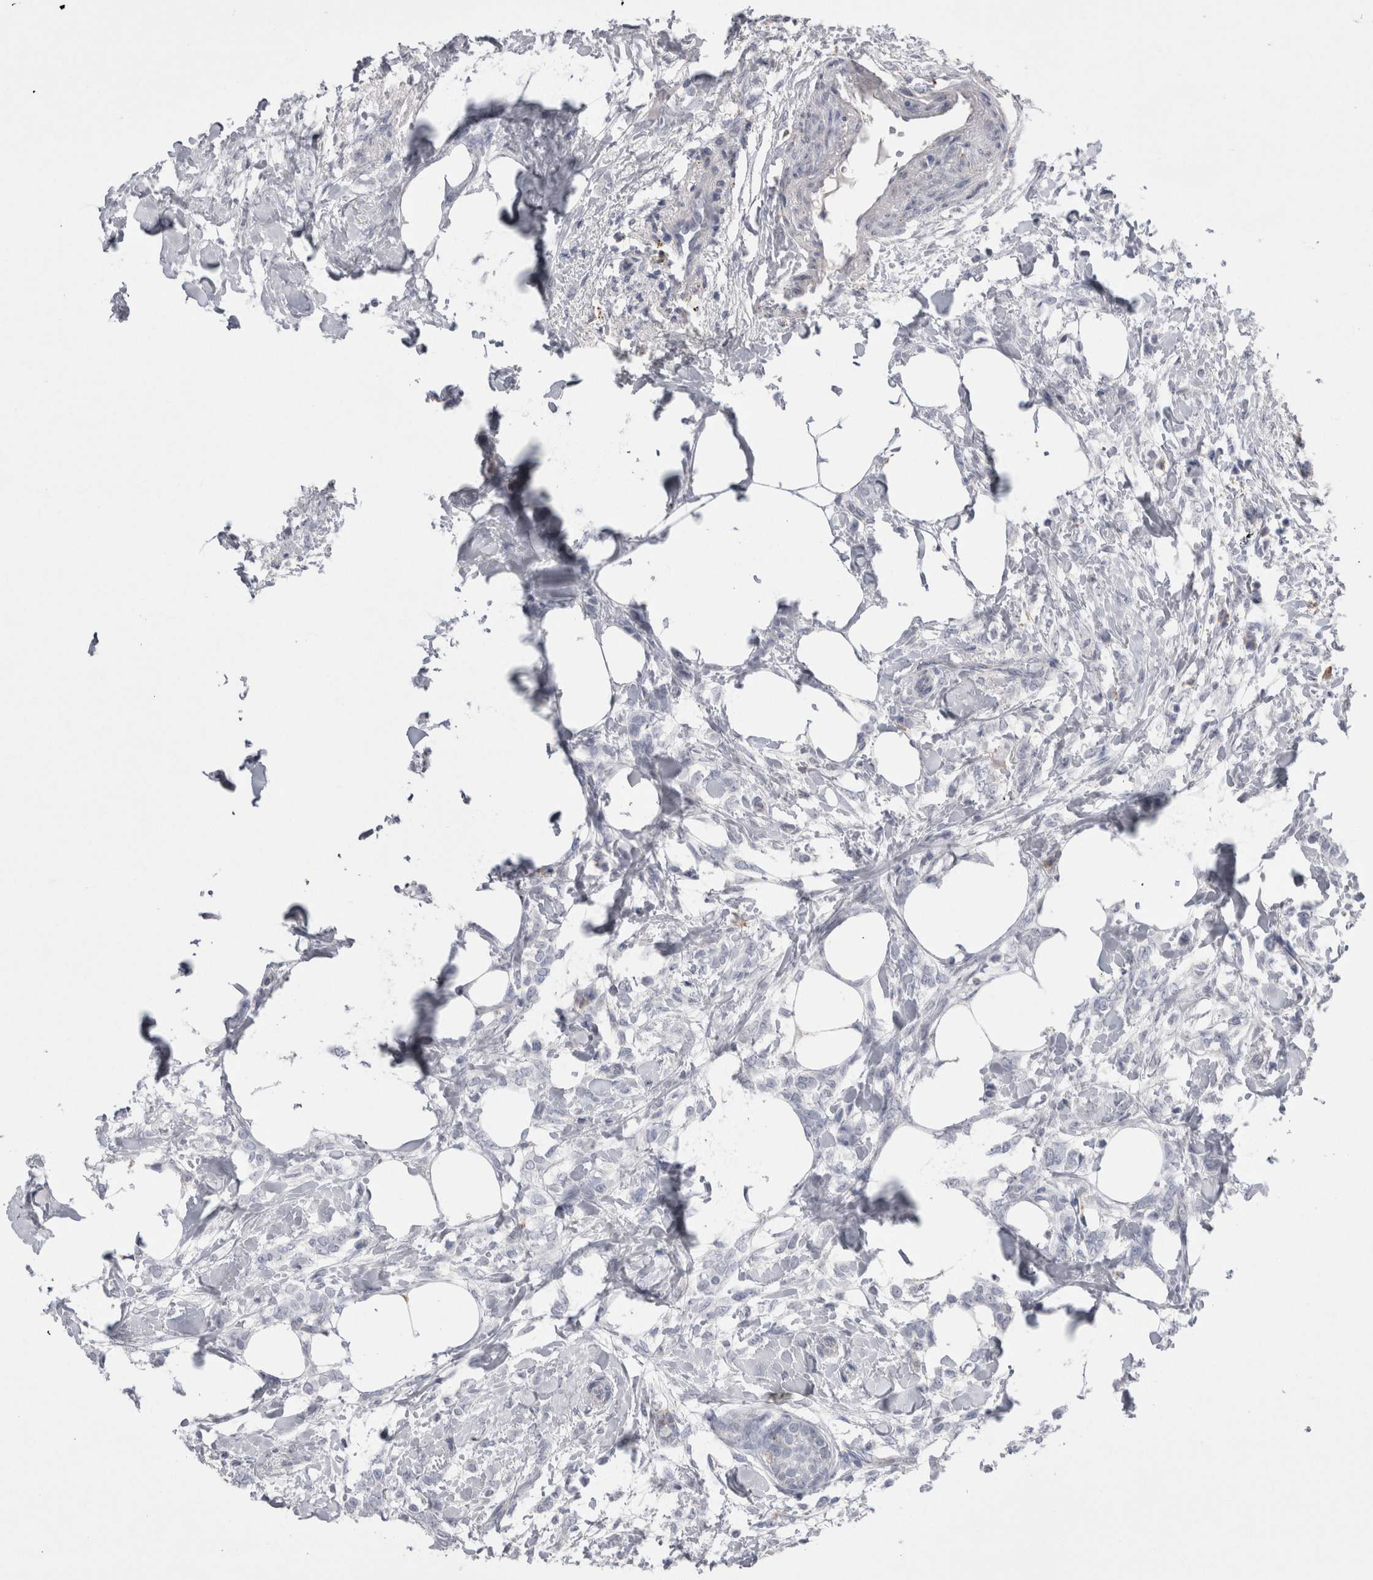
{"staining": {"intensity": "negative", "quantity": "none", "location": "none"}, "tissue": "breast cancer", "cell_type": "Tumor cells", "image_type": "cancer", "snomed": [{"axis": "morphology", "description": "Lobular carcinoma, in situ"}, {"axis": "morphology", "description": "Lobular carcinoma"}, {"axis": "topography", "description": "Breast"}], "caption": "Tumor cells are negative for protein expression in human breast lobular carcinoma in situ.", "gene": "EPDR1", "patient": {"sex": "female", "age": 41}}